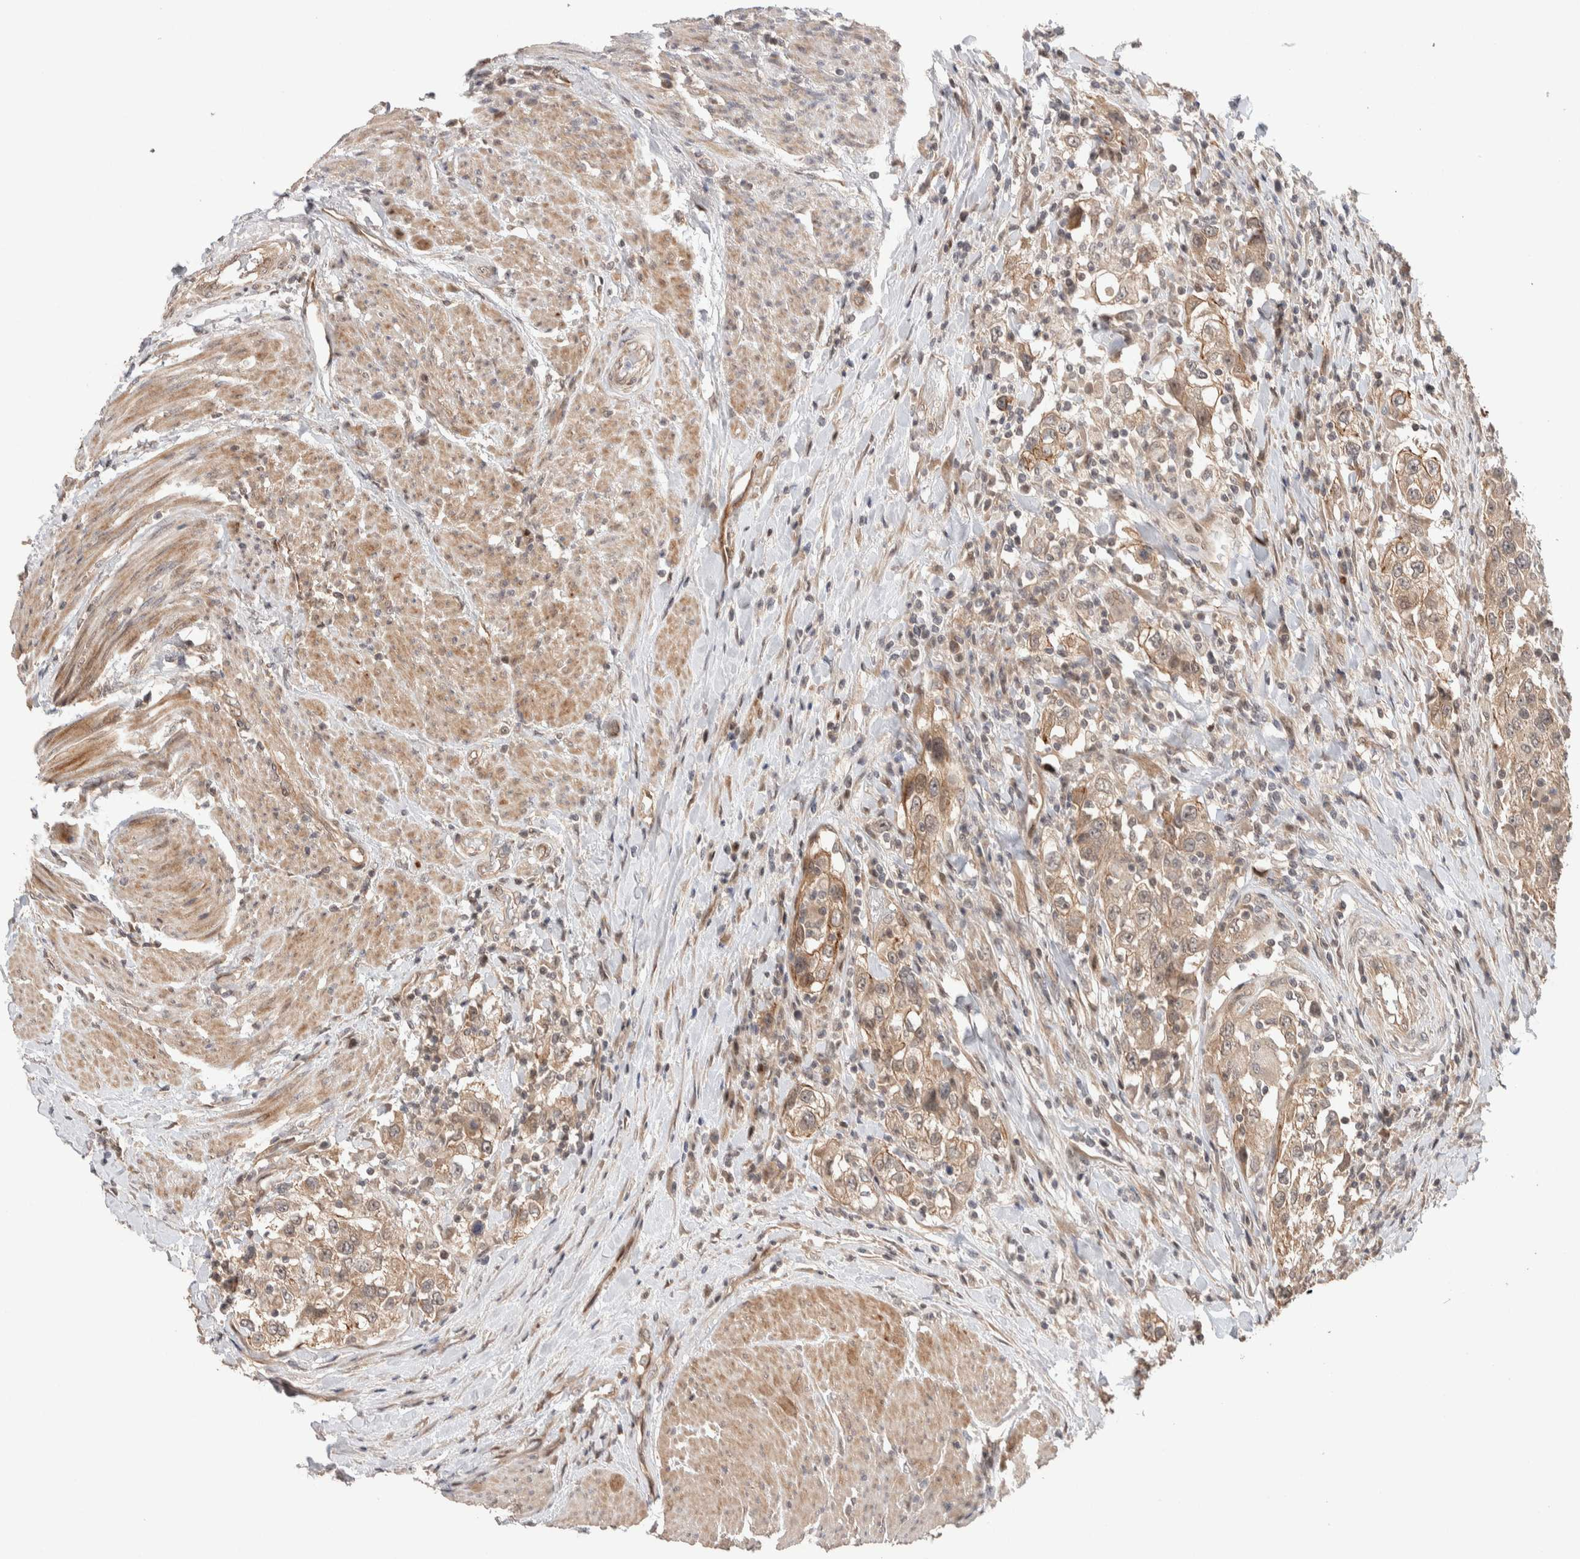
{"staining": {"intensity": "weak", "quantity": ">75%", "location": "cytoplasmic/membranous"}, "tissue": "urothelial cancer", "cell_type": "Tumor cells", "image_type": "cancer", "snomed": [{"axis": "morphology", "description": "Urothelial carcinoma, High grade"}, {"axis": "topography", "description": "Urinary bladder"}], "caption": "Urothelial cancer tissue exhibits weak cytoplasmic/membranous expression in about >75% of tumor cells, visualized by immunohistochemistry.", "gene": "PRDM15", "patient": {"sex": "female", "age": 80}}